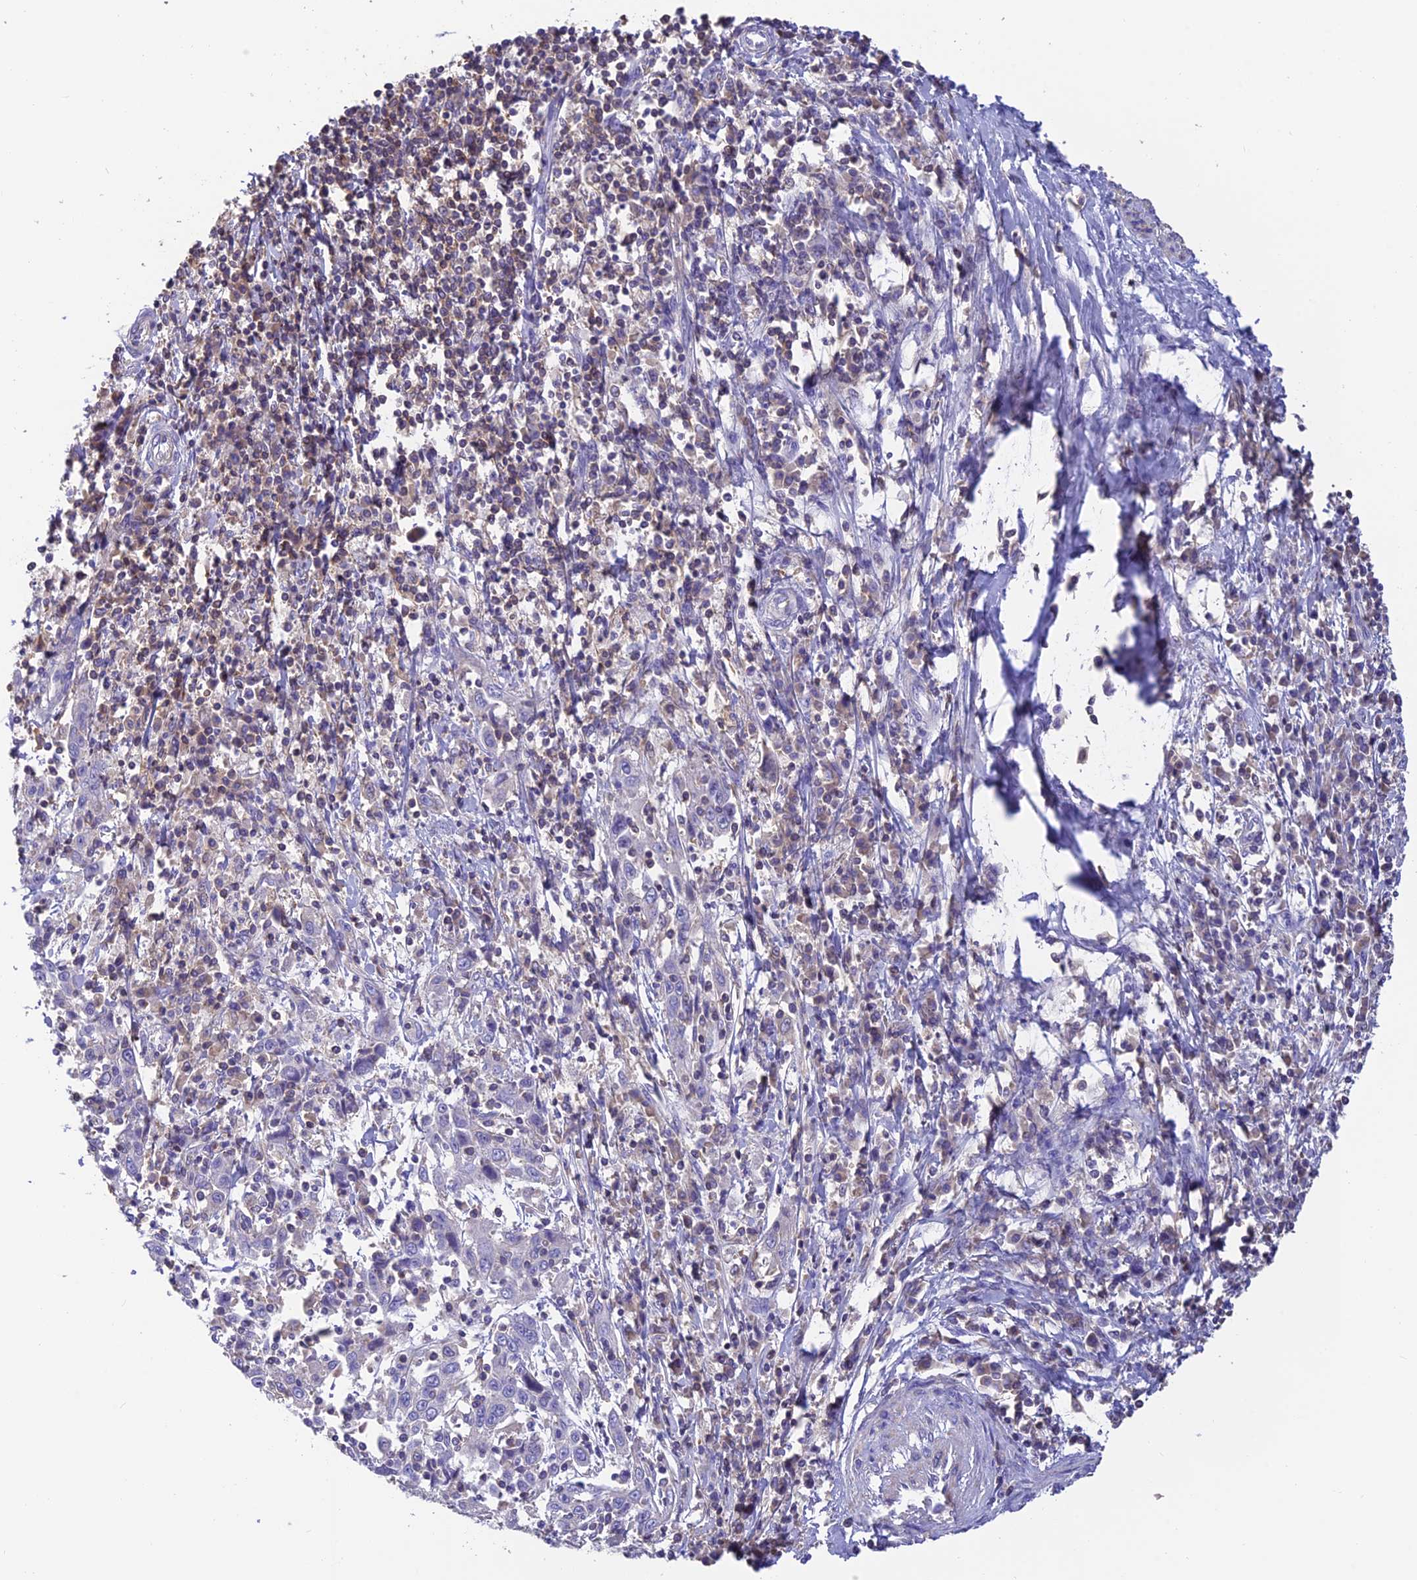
{"staining": {"intensity": "negative", "quantity": "none", "location": "none"}, "tissue": "cervical cancer", "cell_type": "Tumor cells", "image_type": "cancer", "snomed": [{"axis": "morphology", "description": "Squamous cell carcinoma, NOS"}, {"axis": "topography", "description": "Cervix"}], "caption": "High power microscopy histopathology image of an immunohistochemistry (IHC) histopathology image of cervical squamous cell carcinoma, revealing no significant expression in tumor cells. Brightfield microscopy of IHC stained with DAB (3,3'-diaminobenzidine) (brown) and hematoxylin (blue), captured at high magnification.", "gene": "LPXN", "patient": {"sex": "female", "age": 46}}